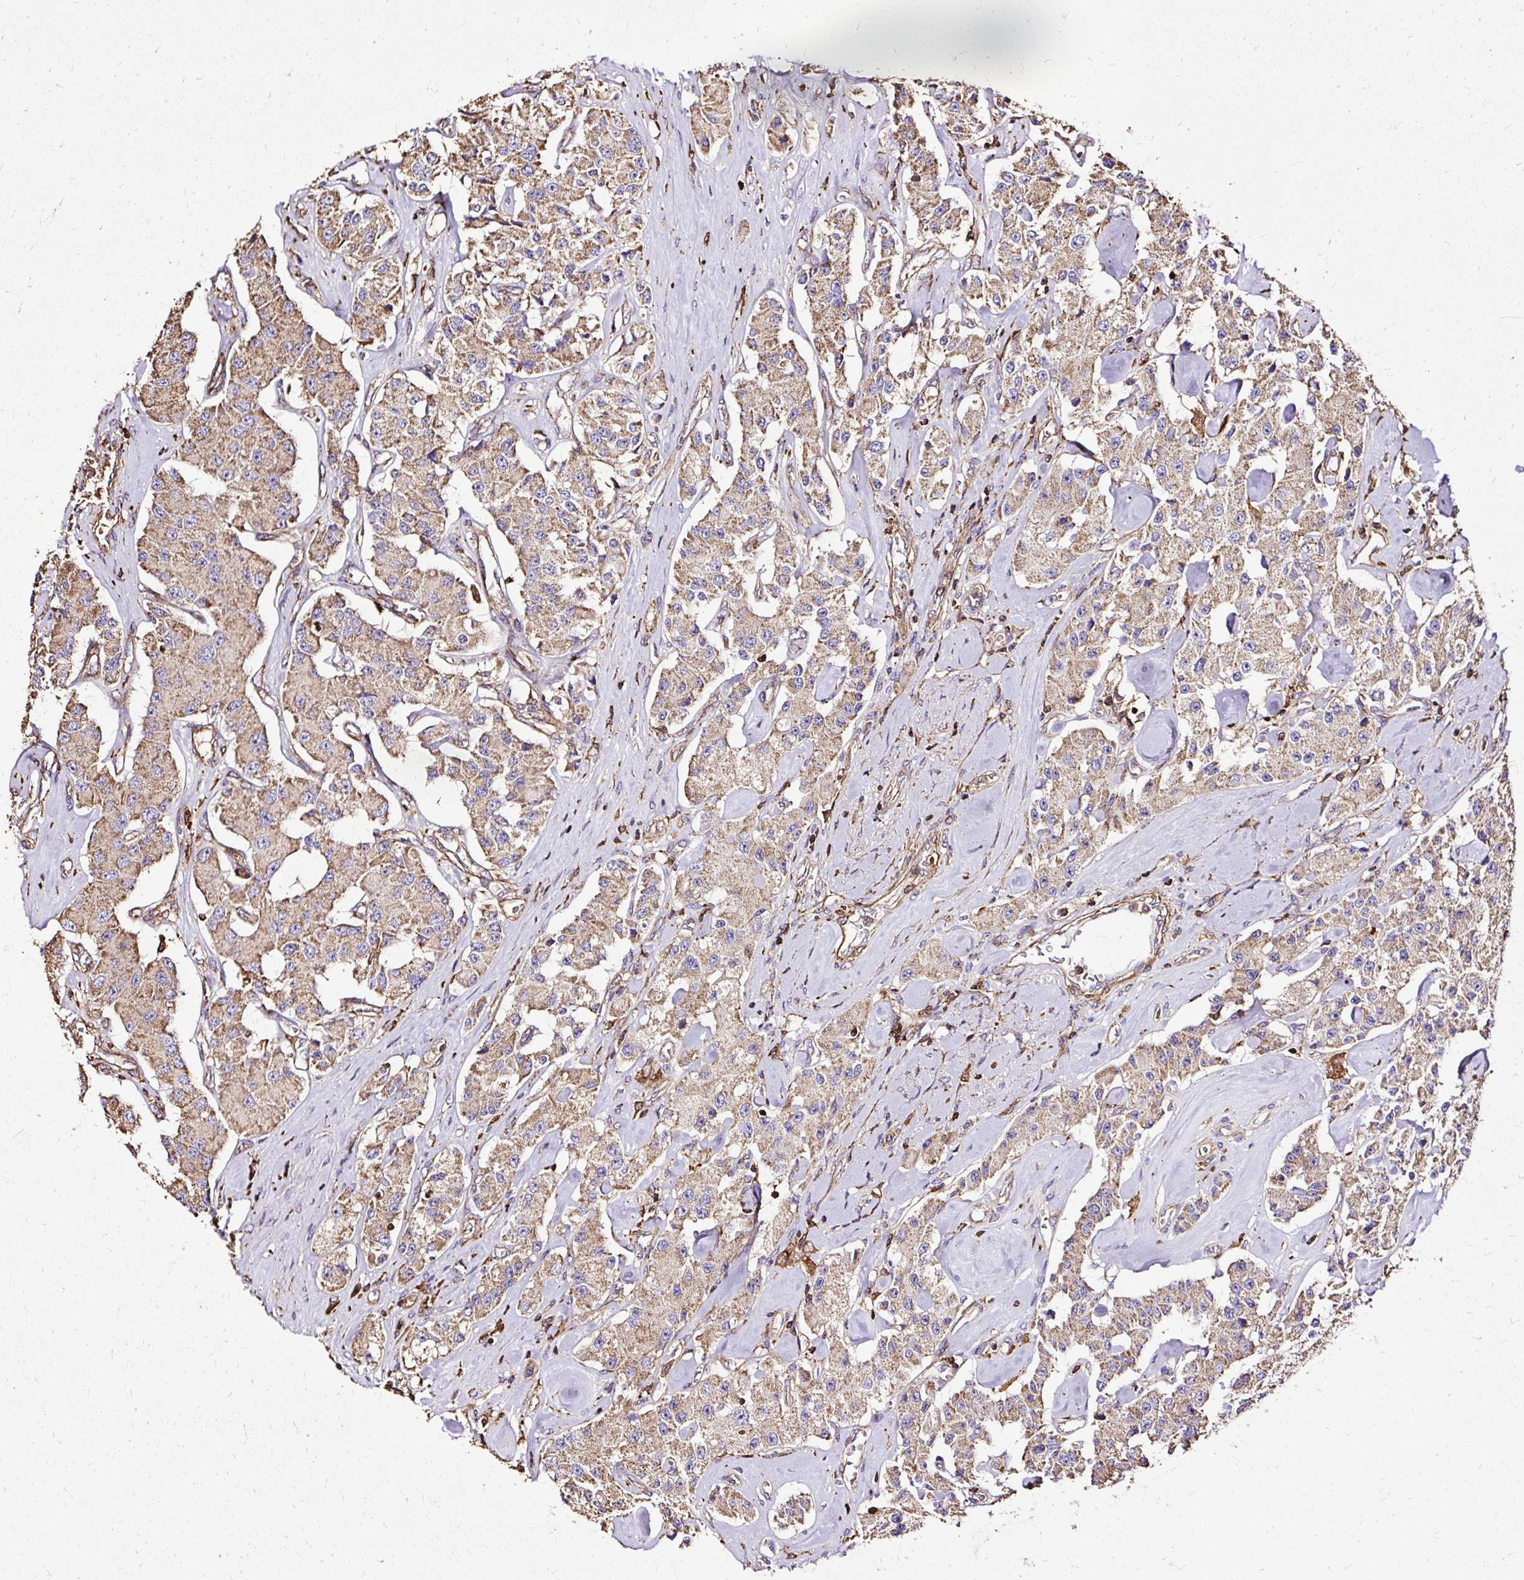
{"staining": {"intensity": "moderate", "quantity": ">75%", "location": "cytoplasmic/membranous"}, "tissue": "carcinoid", "cell_type": "Tumor cells", "image_type": "cancer", "snomed": [{"axis": "morphology", "description": "Carcinoid, malignant, NOS"}, {"axis": "topography", "description": "Pancreas"}], "caption": "Human carcinoid stained for a protein (brown) exhibits moderate cytoplasmic/membranous positive staining in approximately >75% of tumor cells.", "gene": "KLHL11", "patient": {"sex": "male", "age": 41}}